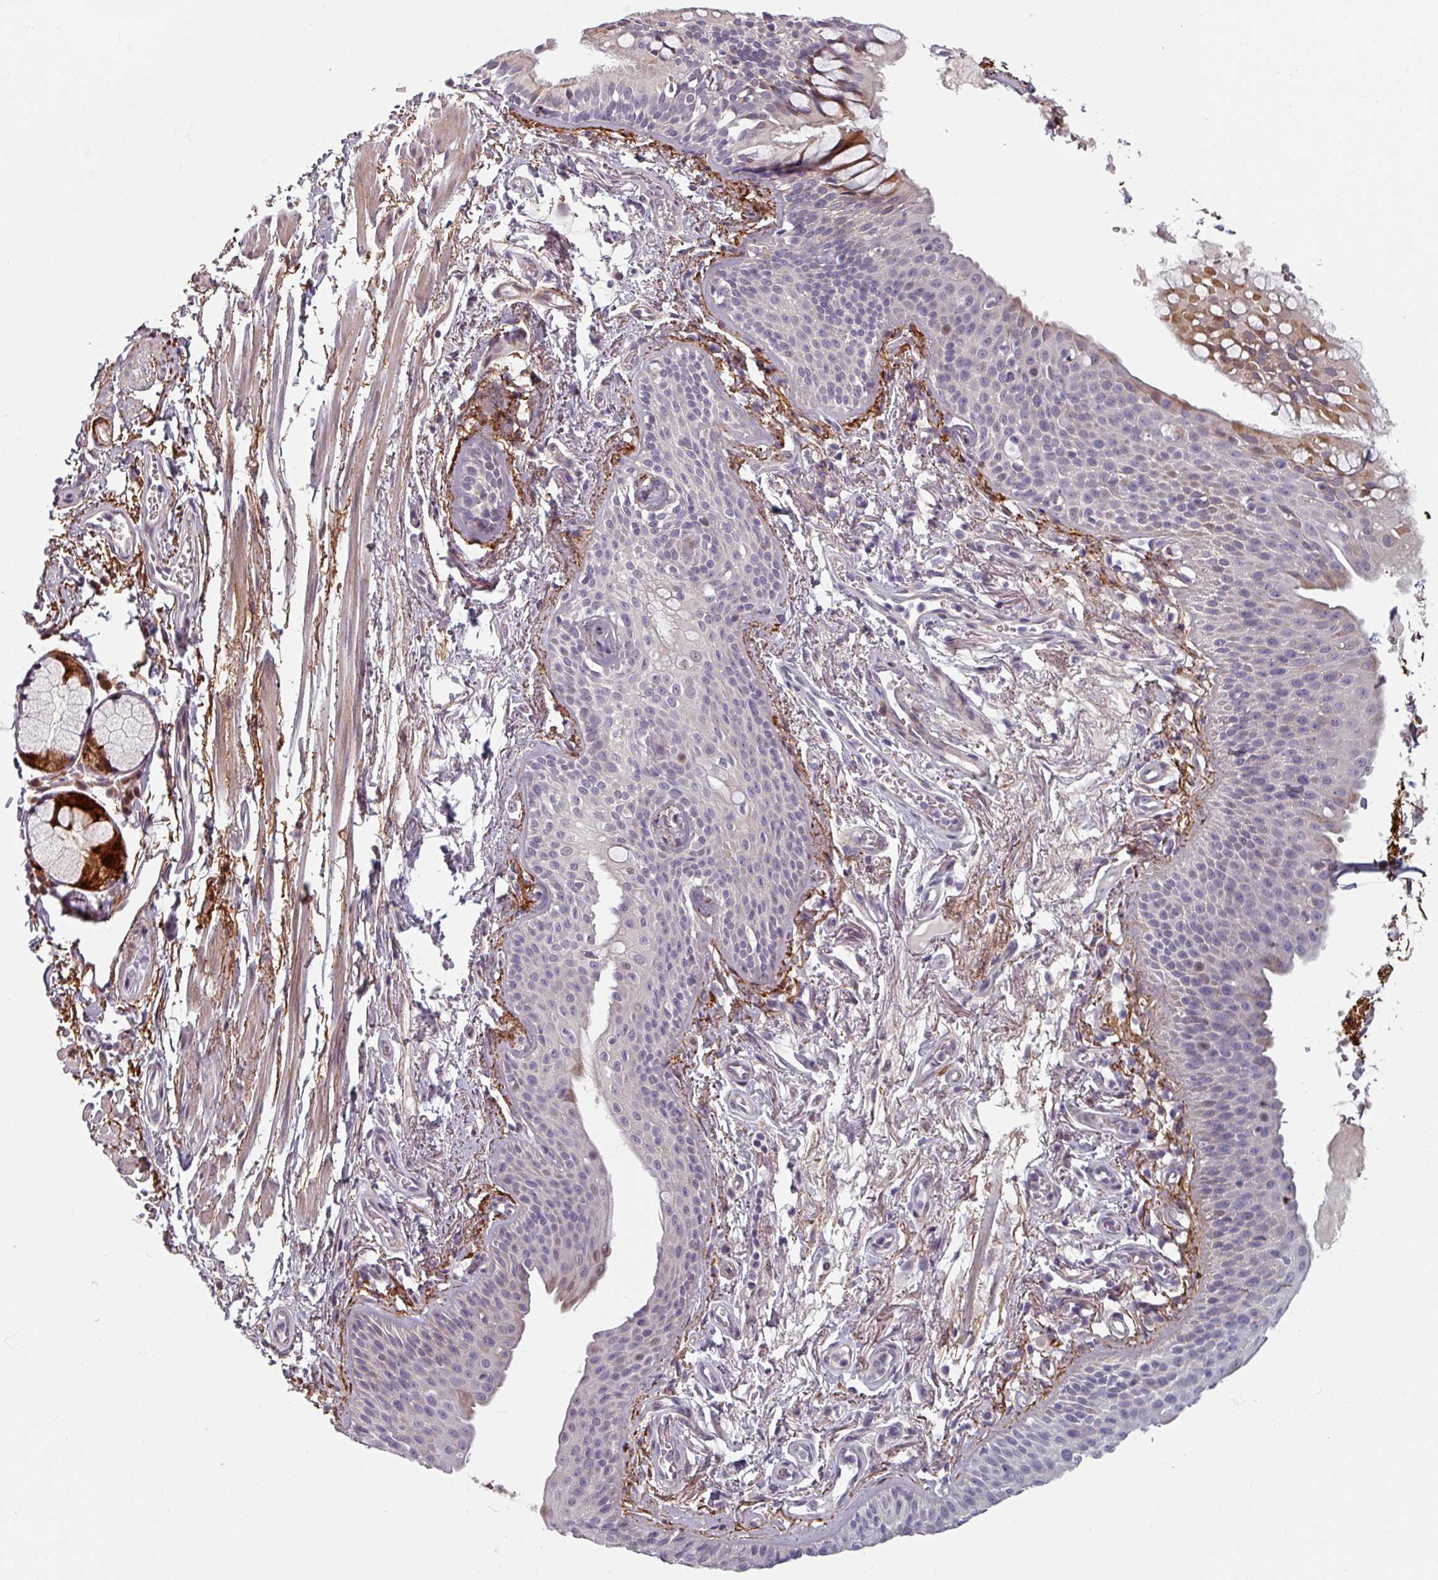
{"staining": {"intensity": "strong", "quantity": "<25%", "location": "cytoplasmic/membranous"}, "tissue": "bronchus", "cell_type": "Respiratory epithelial cells", "image_type": "normal", "snomed": [{"axis": "morphology", "description": "Normal tissue, NOS"}, {"axis": "topography", "description": "Bronchus"}], "caption": "Strong cytoplasmic/membranous protein positivity is seen in approximately <25% of respiratory epithelial cells in bronchus.", "gene": "CYB5RL", "patient": {"sex": "male", "age": 70}}